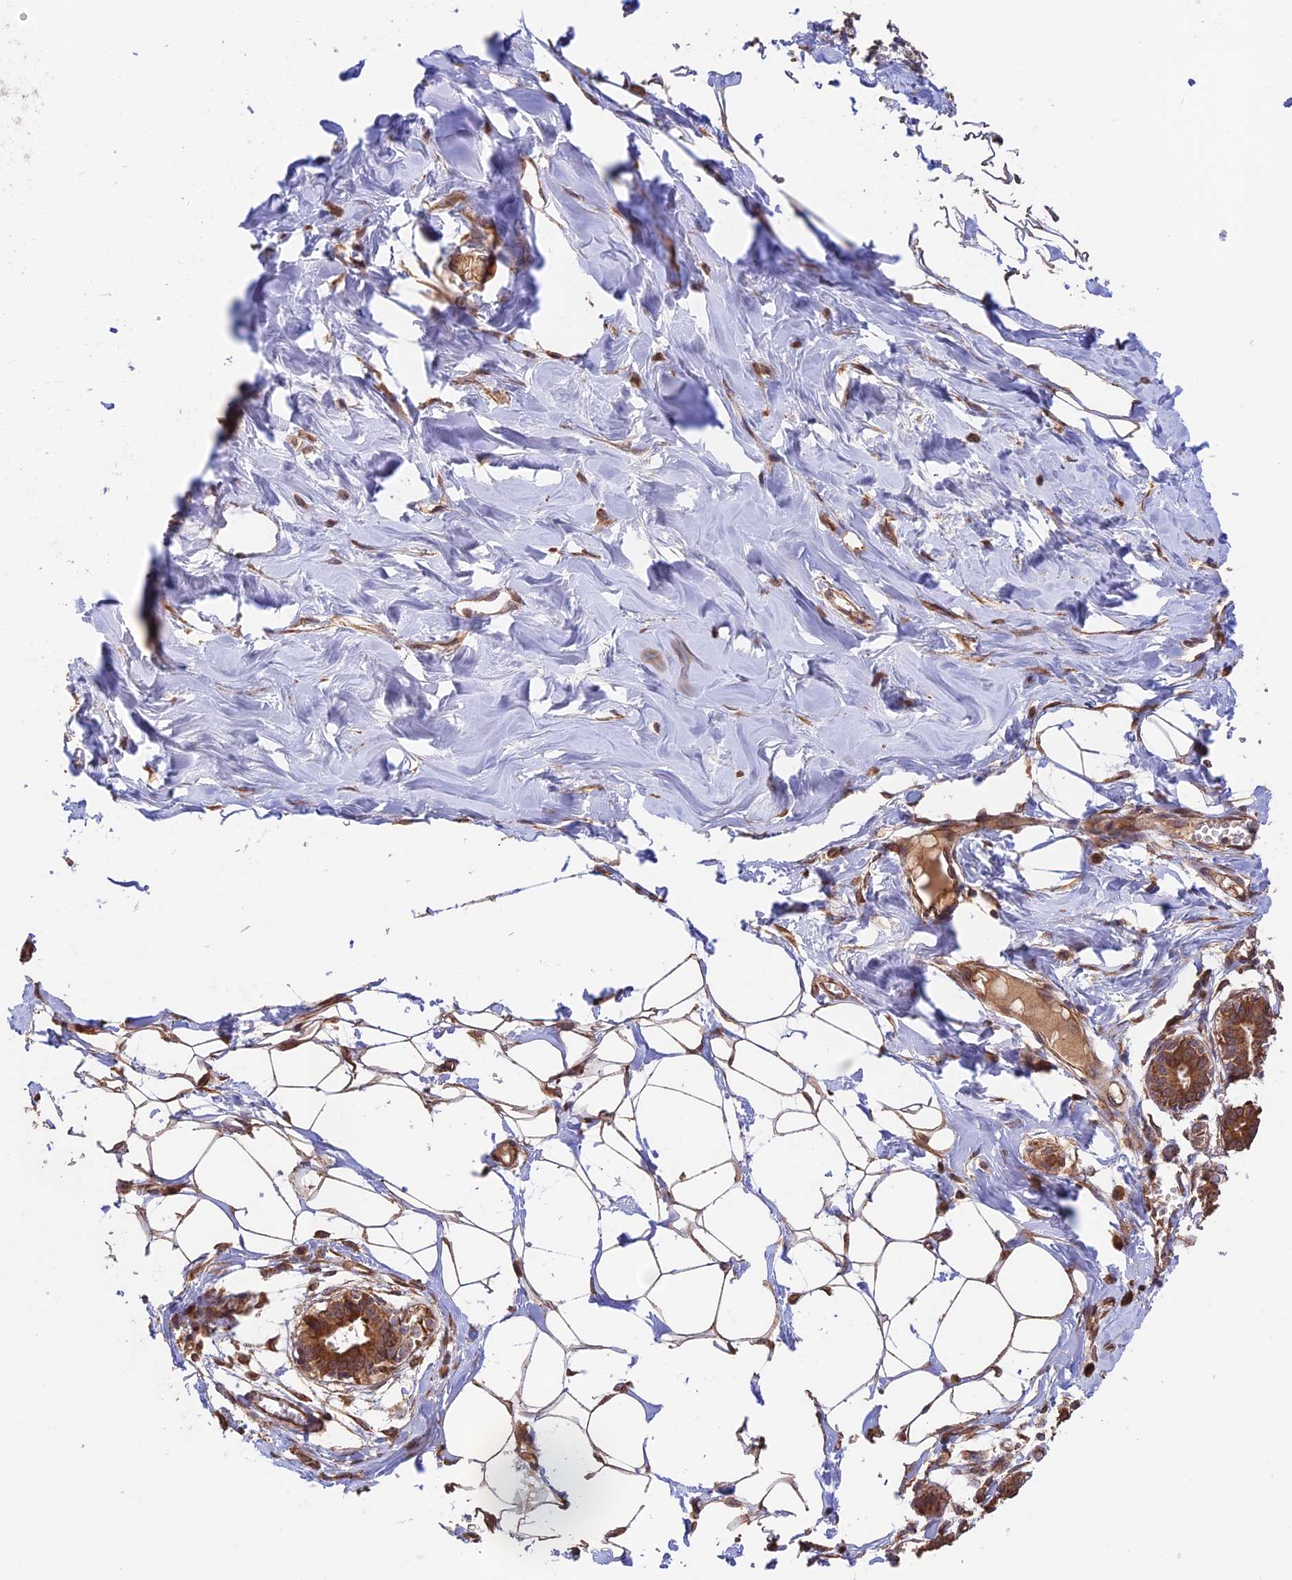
{"staining": {"intensity": "moderate", "quantity": "25%-75%", "location": "cytoplasmic/membranous"}, "tissue": "breast", "cell_type": "Adipocytes", "image_type": "normal", "snomed": [{"axis": "morphology", "description": "Normal tissue, NOS"}, {"axis": "topography", "description": "Breast"}], "caption": "Immunohistochemical staining of normal human breast reveals medium levels of moderate cytoplasmic/membranous staining in about 25%-75% of adipocytes.", "gene": "EMC3", "patient": {"sex": "female", "age": 27}}